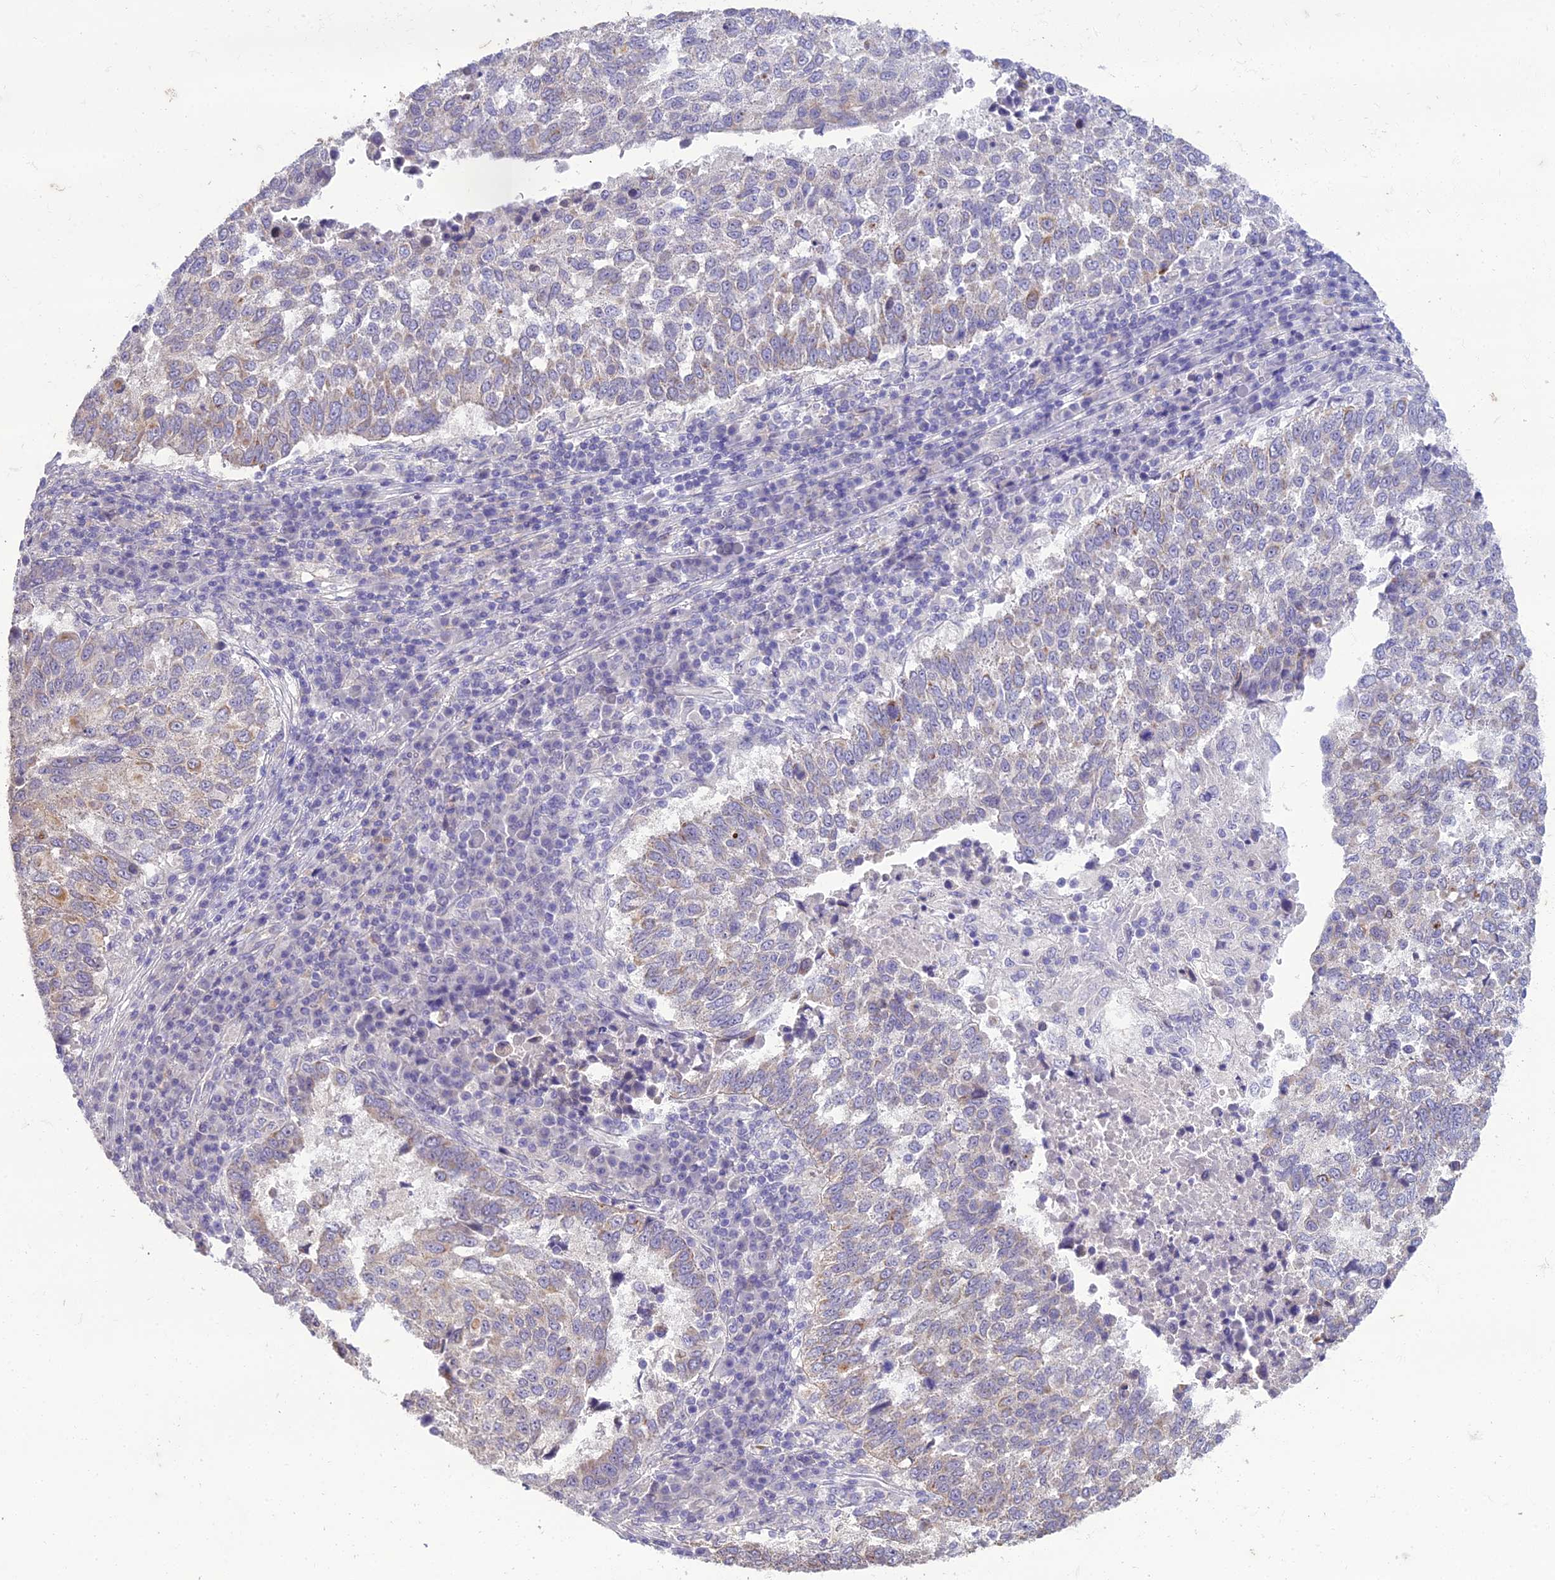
{"staining": {"intensity": "weak", "quantity": "<25%", "location": "cytoplasmic/membranous"}, "tissue": "lung cancer", "cell_type": "Tumor cells", "image_type": "cancer", "snomed": [{"axis": "morphology", "description": "Squamous cell carcinoma, NOS"}, {"axis": "topography", "description": "Lung"}], "caption": "Squamous cell carcinoma (lung) stained for a protein using immunohistochemistry shows no positivity tumor cells.", "gene": "SCRT1", "patient": {"sex": "male", "age": 73}}